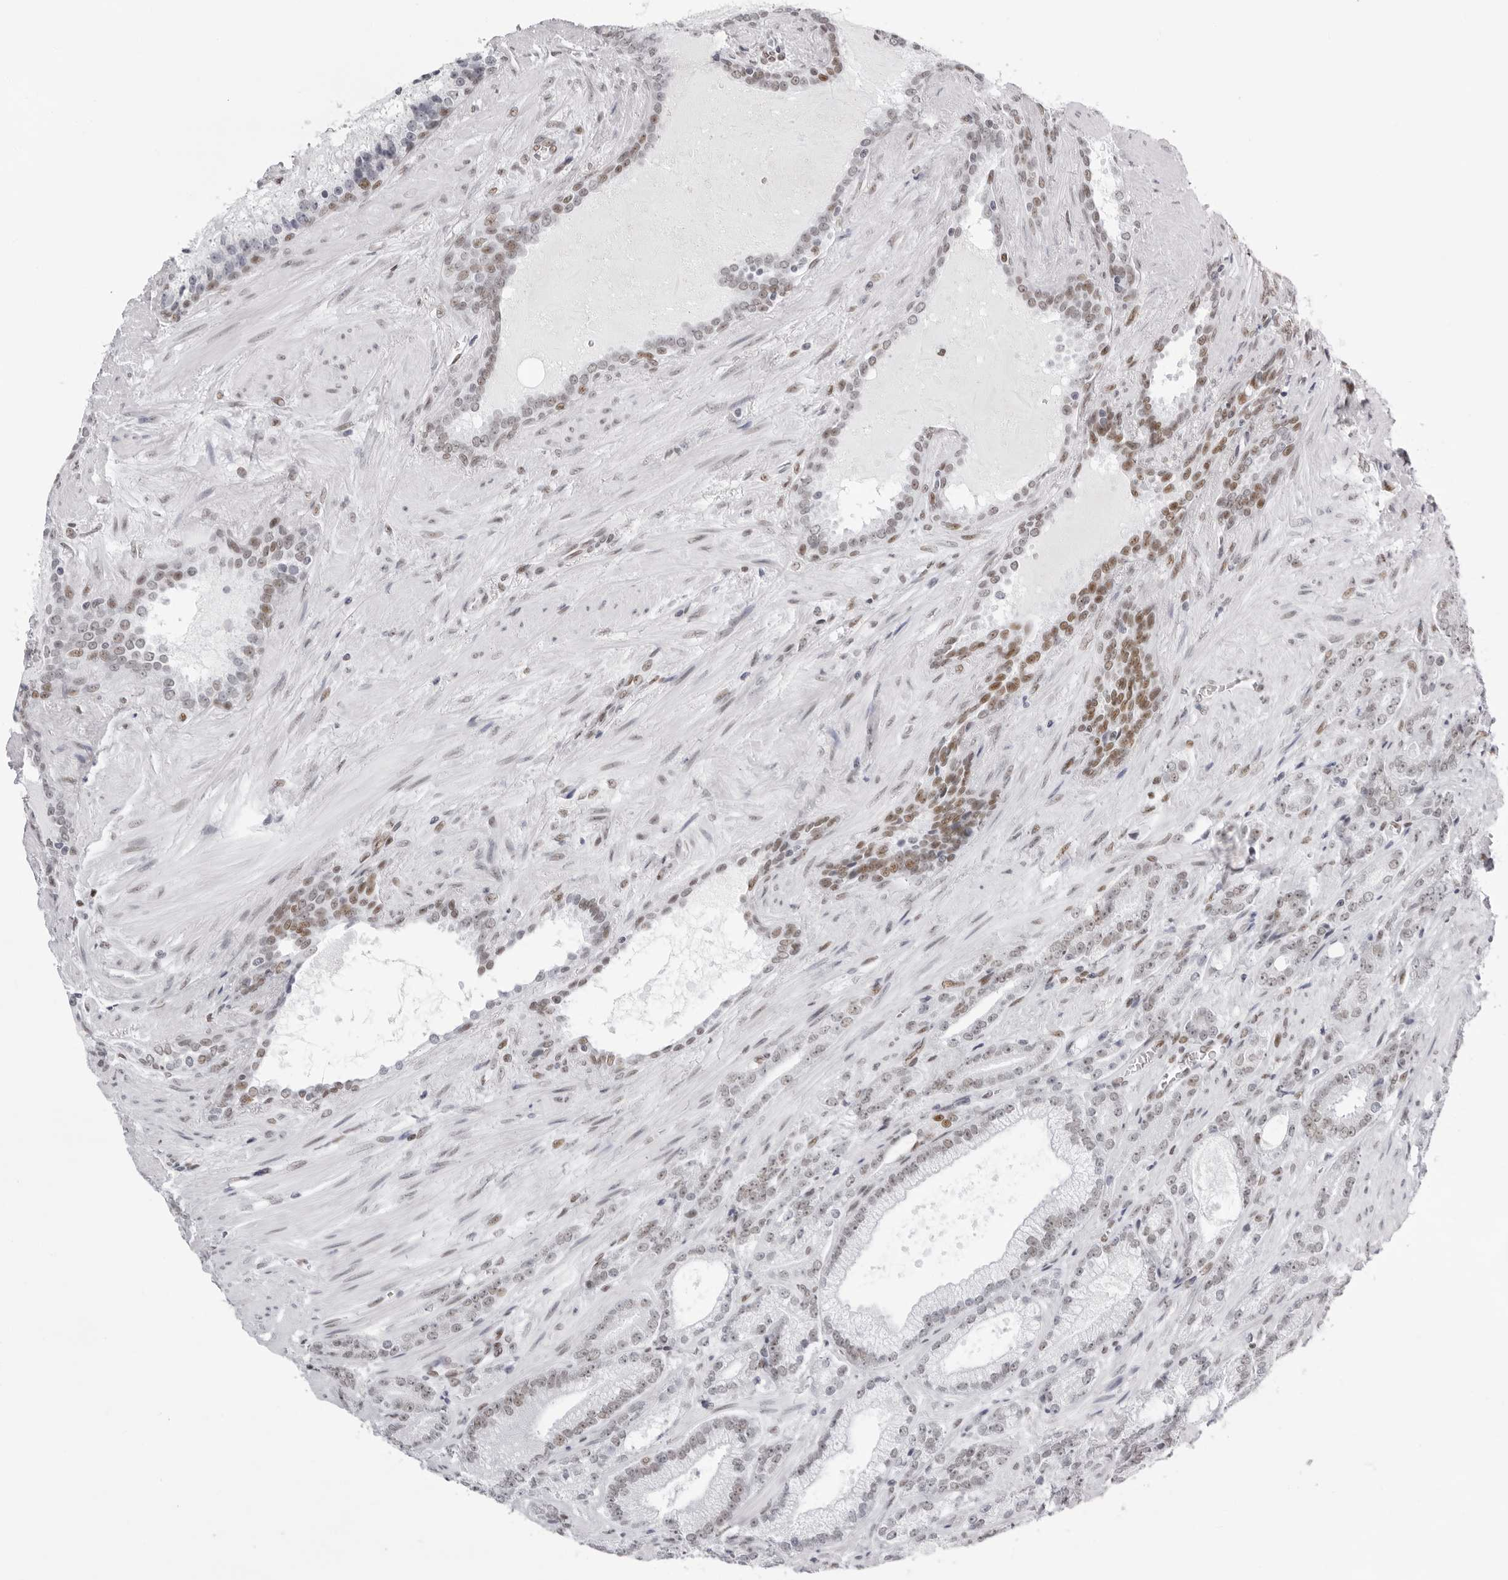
{"staining": {"intensity": "moderate", "quantity": "25%-75%", "location": "nuclear"}, "tissue": "prostate cancer", "cell_type": "Tumor cells", "image_type": "cancer", "snomed": [{"axis": "morphology", "description": "Adenocarcinoma, High grade"}, {"axis": "topography", "description": "Prostate"}], "caption": "Immunohistochemistry (IHC) (DAB) staining of human prostate cancer displays moderate nuclear protein positivity in about 25%-75% of tumor cells. The staining is performed using DAB brown chromogen to label protein expression. The nuclei are counter-stained blue using hematoxylin.", "gene": "IRF2BP2", "patient": {"sex": "male", "age": 73}}